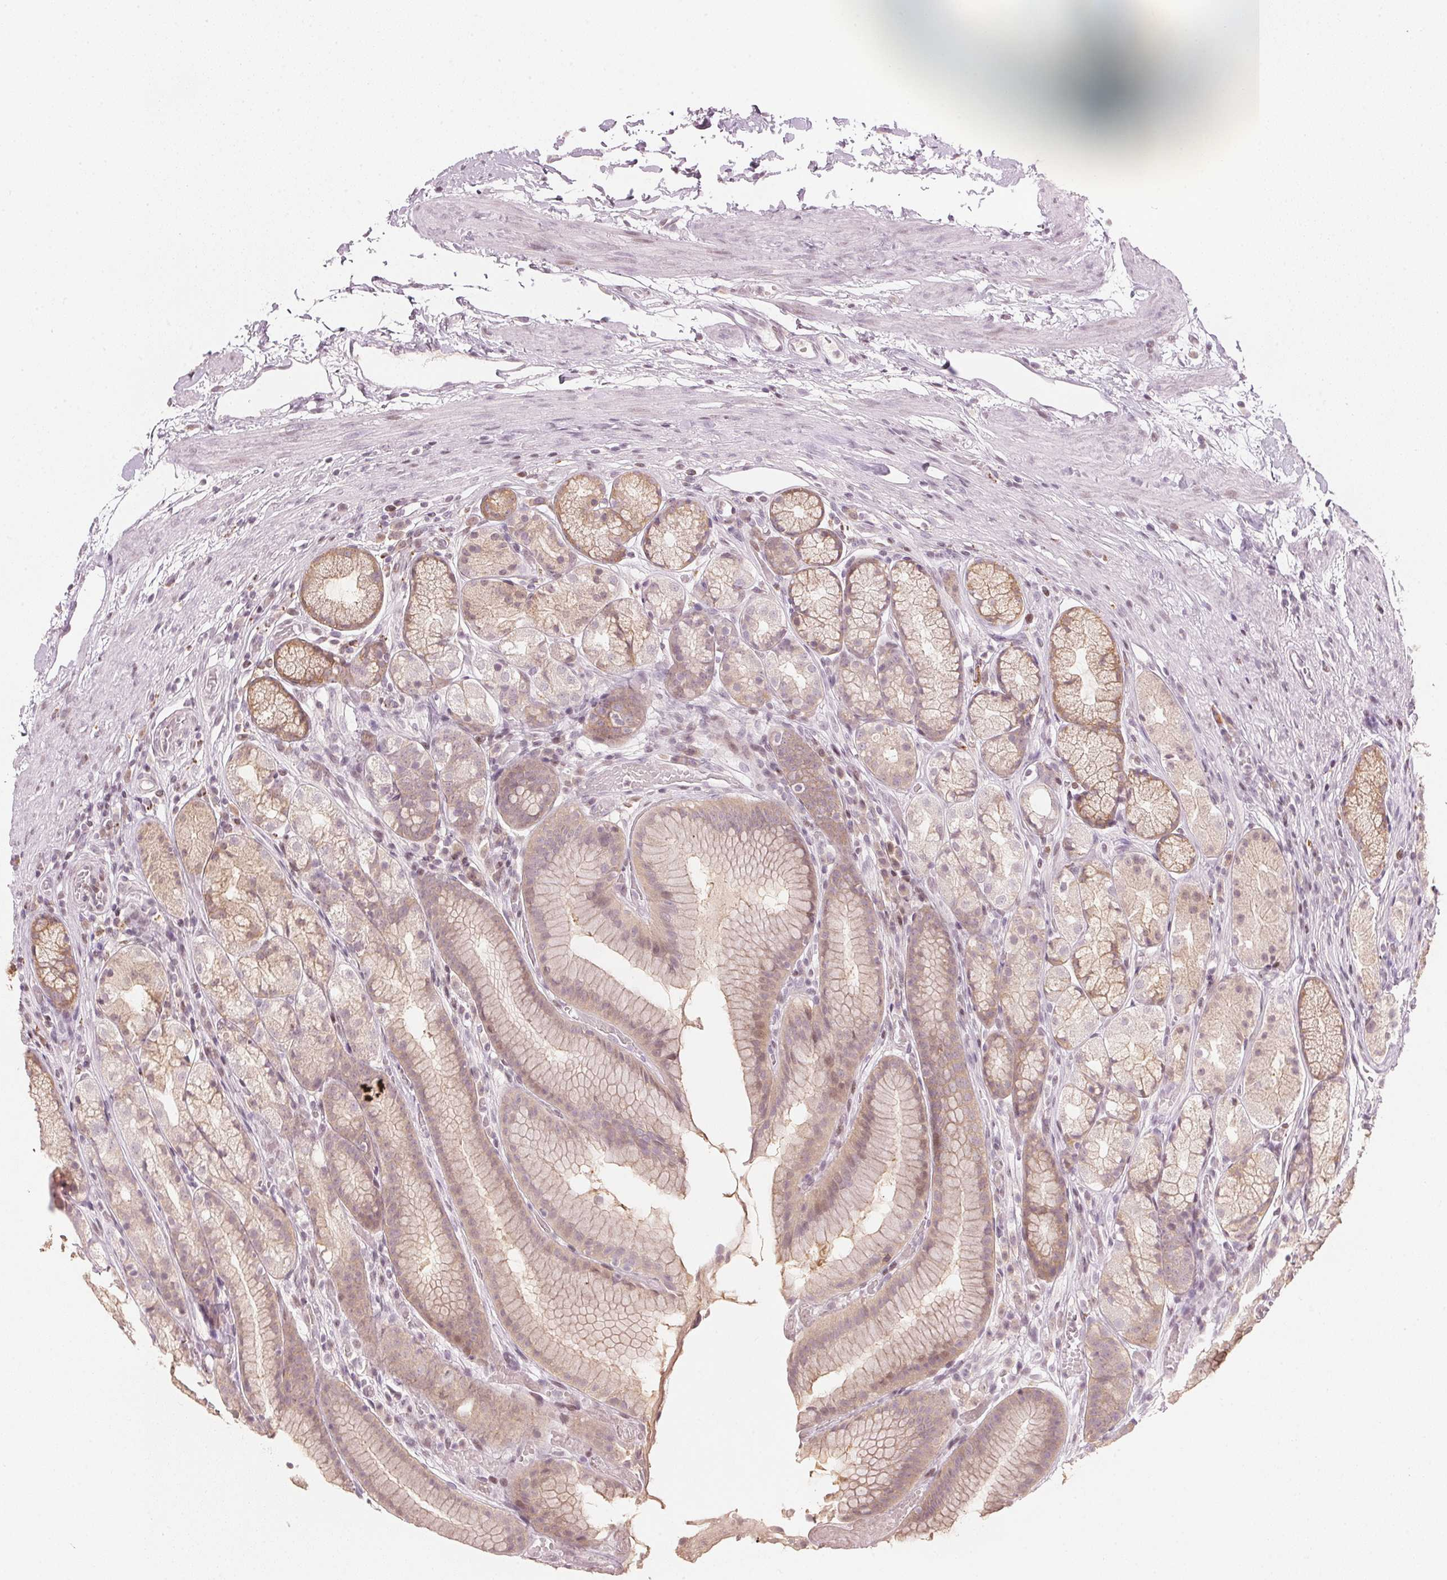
{"staining": {"intensity": "weak", "quantity": ">75%", "location": "cytoplasmic/membranous"}, "tissue": "stomach", "cell_type": "Glandular cells", "image_type": "normal", "snomed": [{"axis": "morphology", "description": "Normal tissue, NOS"}, {"axis": "topography", "description": "Stomach"}], "caption": "Immunohistochemical staining of unremarkable human stomach reveals low levels of weak cytoplasmic/membranous expression in about >75% of glandular cells. (DAB (3,3'-diaminobenzidine) = brown stain, brightfield microscopy at high magnification).", "gene": "SFRP4", "patient": {"sex": "male", "age": 70}}